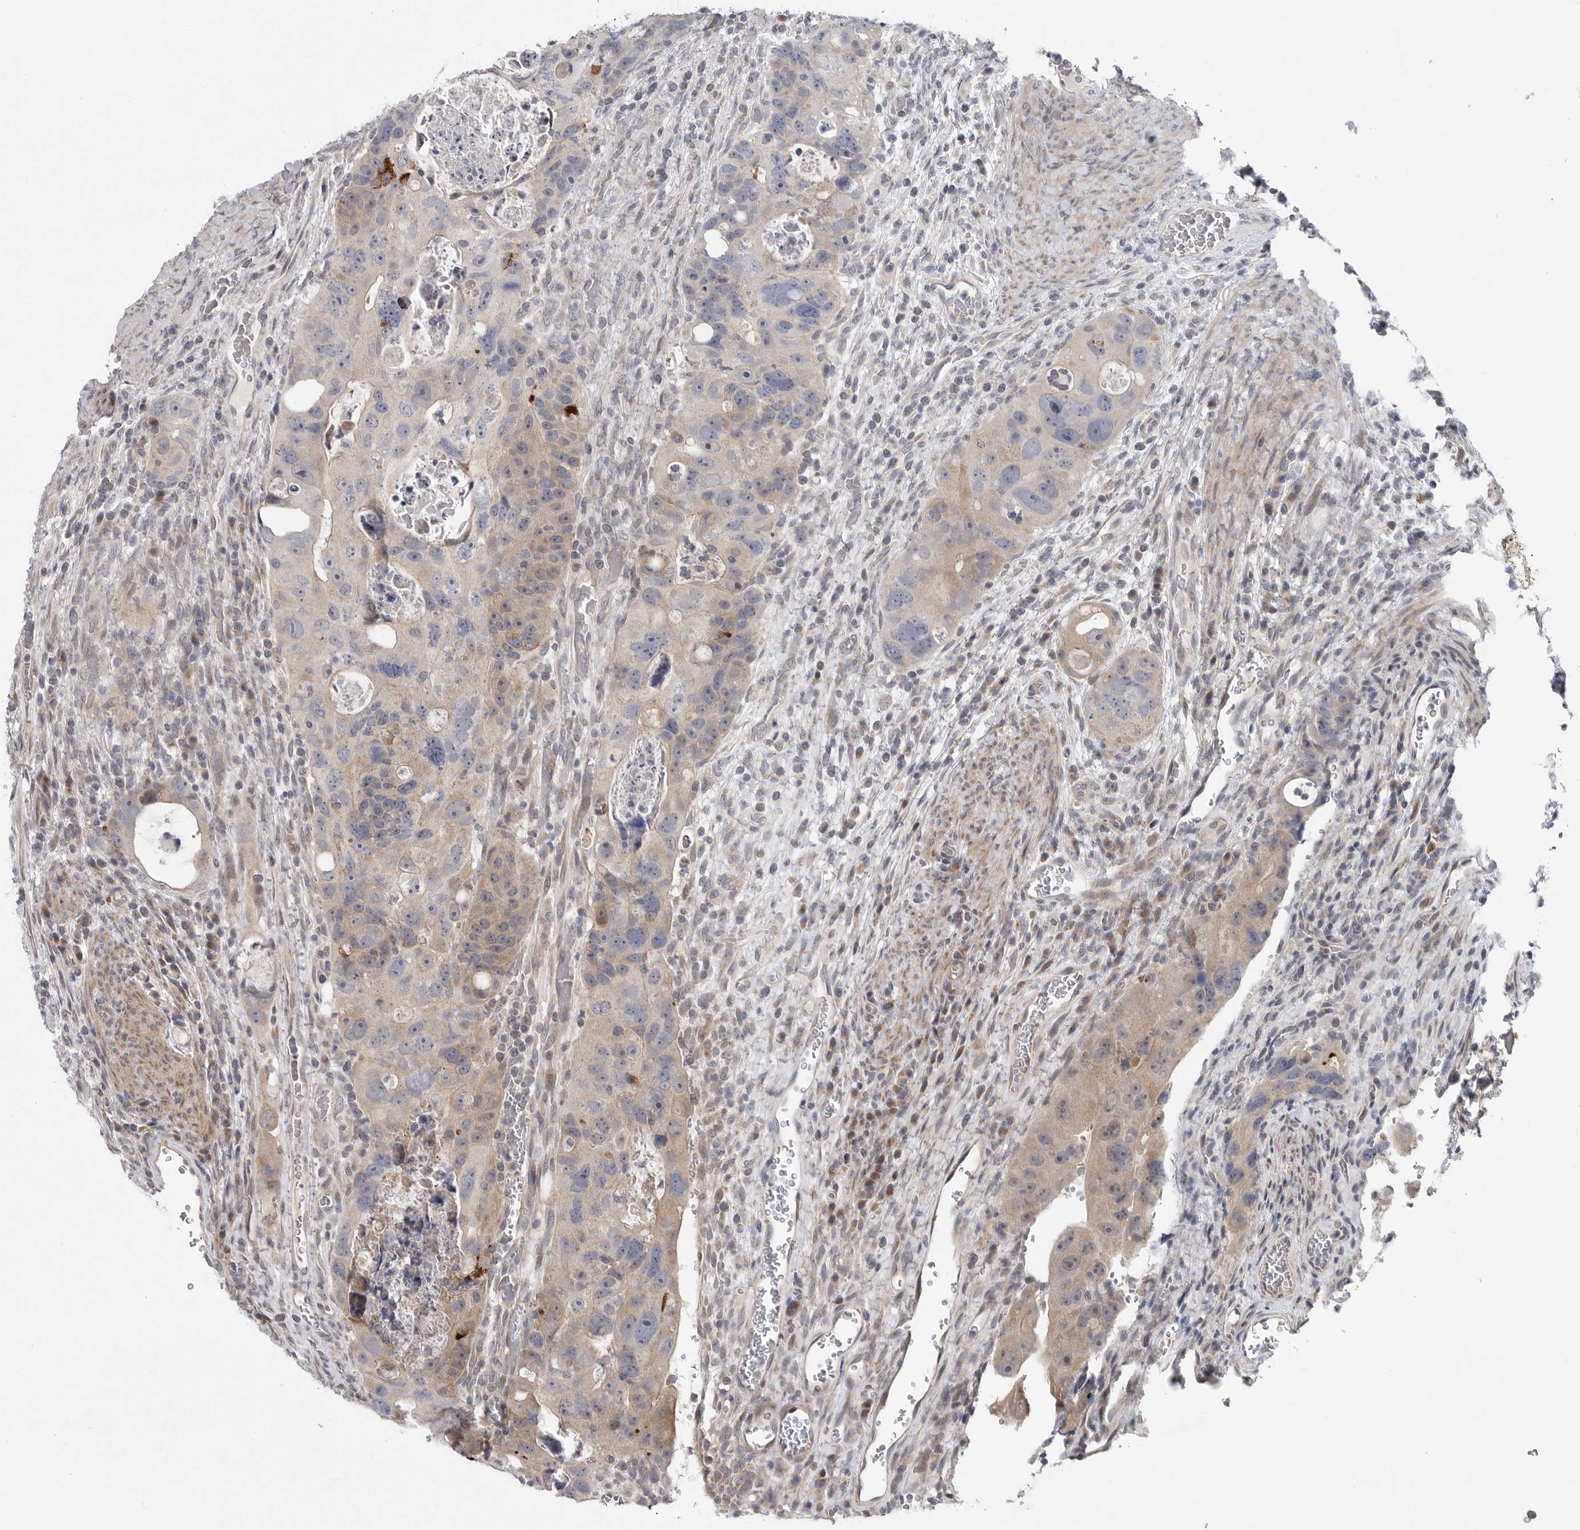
{"staining": {"intensity": "weak", "quantity": "<25%", "location": "cytoplasmic/membranous"}, "tissue": "colorectal cancer", "cell_type": "Tumor cells", "image_type": "cancer", "snomed": [{"axis": "morphology", "description": "Adenocarcinoma, NOS"}, {"axis": "topography", "description": "Rectum"}], "caption": "Photomicrograph shows no significant protein positivity in tumor cells of adenocarcinoma (colorectal).", "gene": "FBXO43", "patient": {"sex": "male", "age": 59}}